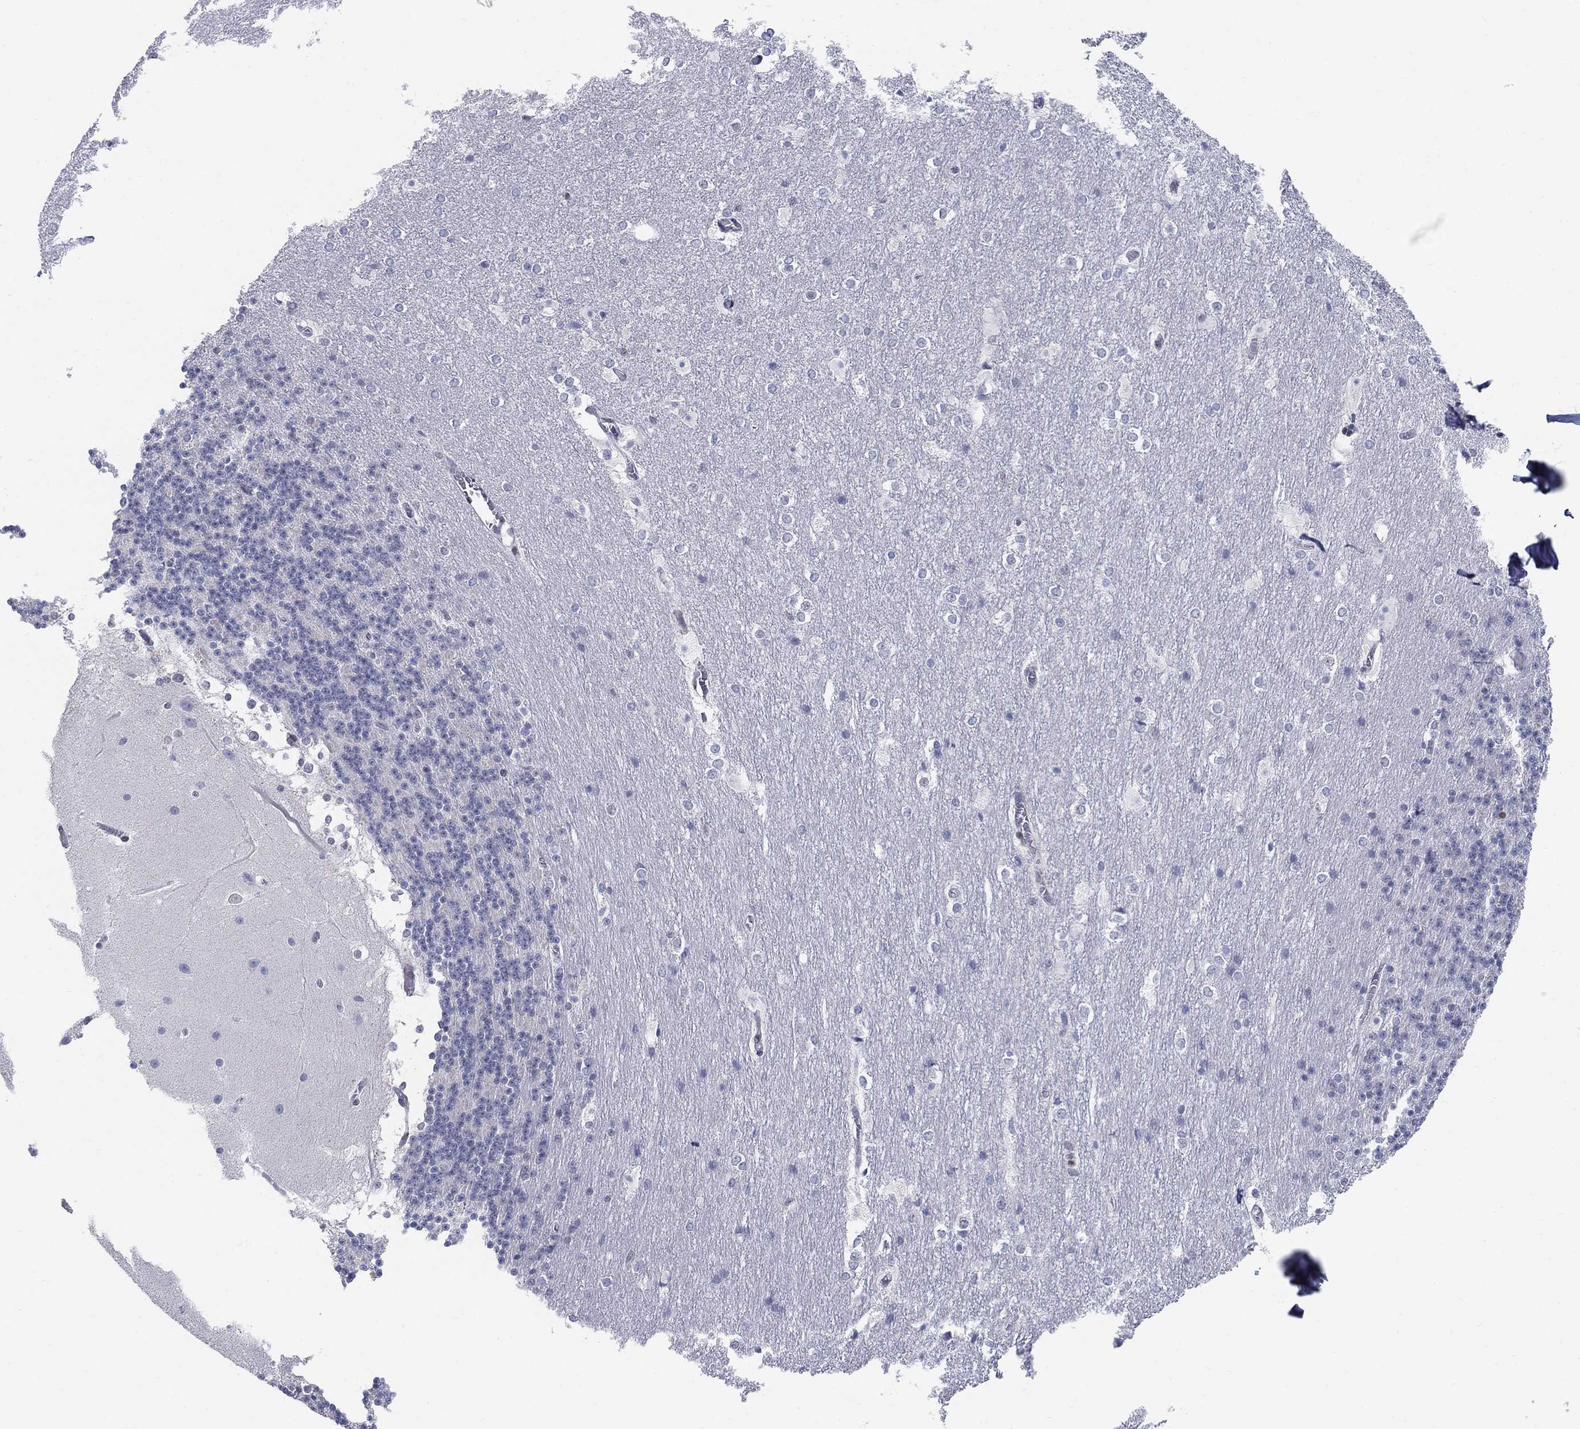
{"staining": {"intensity": "negative", "quantity": "none", "location": "none"}, "tissue": "cerebellum", "cell_type": "Cells in granular layer", "image_type": "normal", "snomed": [{"axis": "morphology", "description": "Normal tissue, NOS"}, {"axis": "topography", "description": "Cerebellum"}], "caption": "The histopathology image demonstrates no significant staining in cells in granular layer of cerebellum.", "gene": "CENPE", "patient": {"sex": "female", "age": 19}}